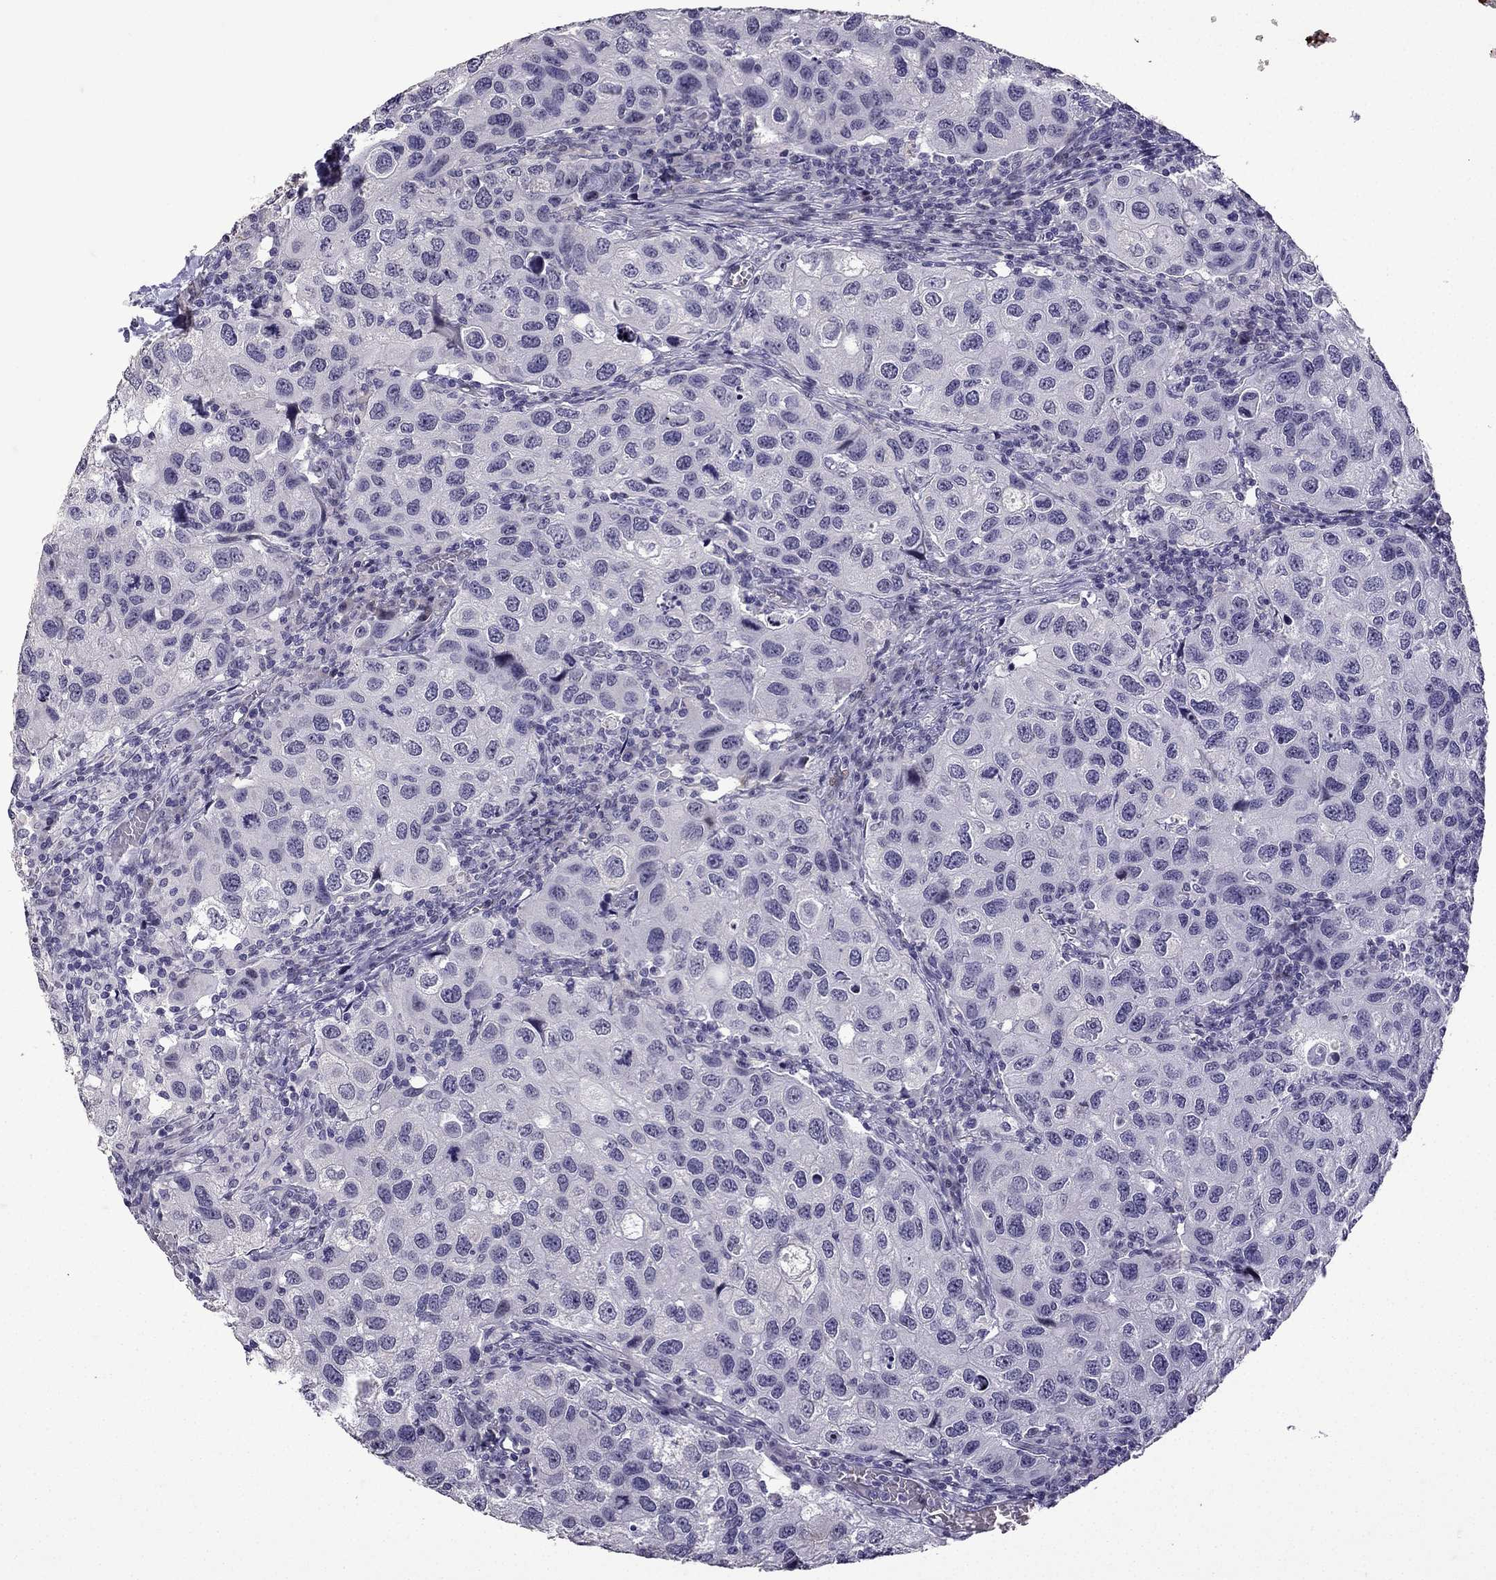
{"staining": {"intensity": "negative", "quantity": "none", "location": "none"}, "tissue": "urothelial cancer", "cell_type": "Tumor cells", "image_type": "cancer", "snomed": [{"axis": "morphology", "description": "Urothelial carcinoma, High grade"}, {"axis": "topography", "description": "Urinary bladder"}], "caption": "Micrograph shows no significant protein expression in tumor cells of urothelial carcinoma (high-grade).", "gene": "TTN", "patient": {"sex": "male", "age": 79}}